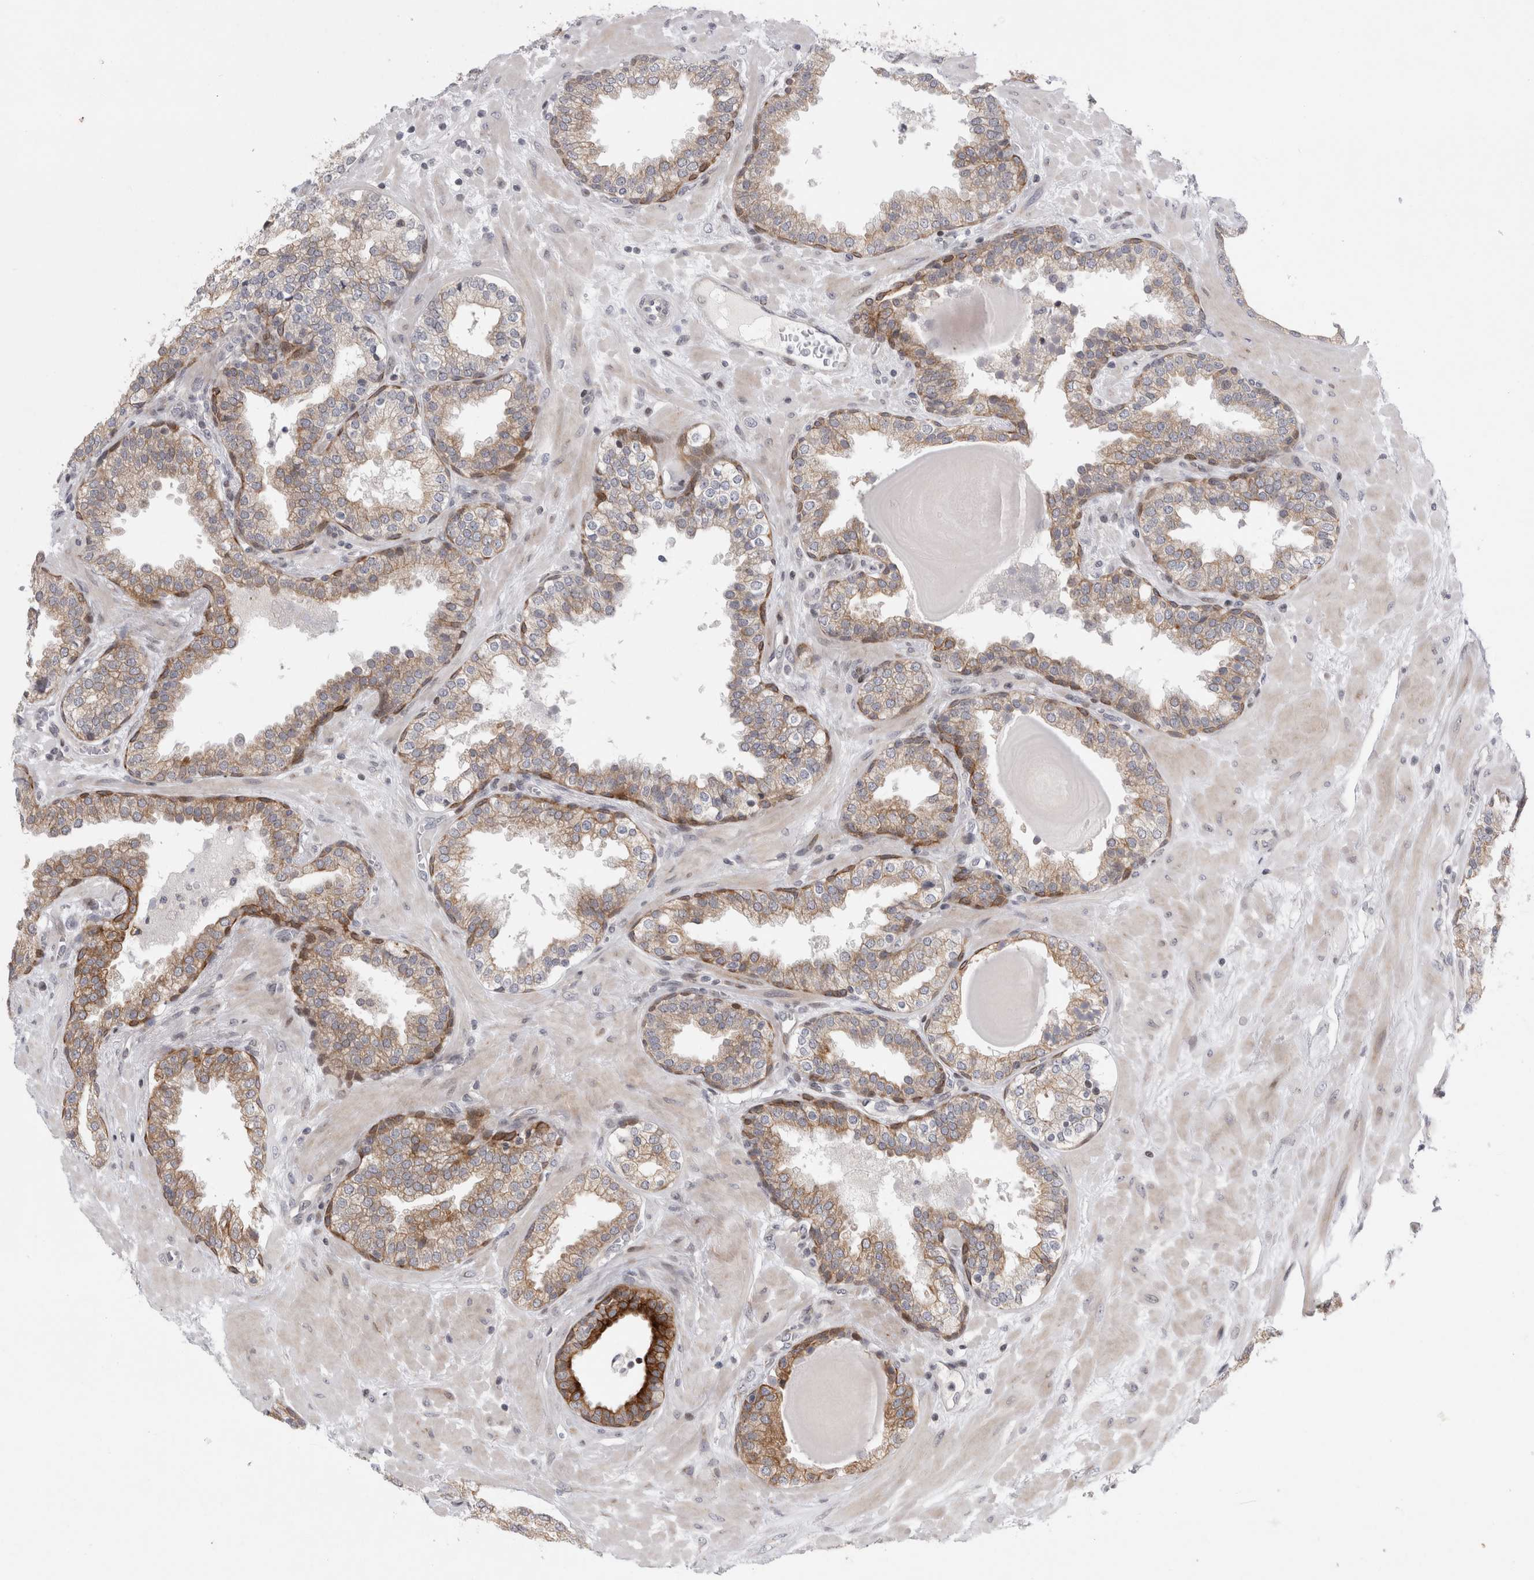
{"staining": {"intensity": "moderate", "quantity": ">75%", "location": "cytoplasmic/membranous"}, "tissue": "prostate", "cell_type": "Glandular cells", "image_type": "normal", "snomed": [{"axis": "morphology", "description": "Normal tissue, NOS"}, {"axis": "topography", "description": "Prostate"}], "caption": "High-magnification brightfield microscopy of unremarkable prostate stained with DAB (brown) and counterstained with hematoxylin (blue). glandular cells exhibit moderate cytoplasmic/membranous expression is seen in approximately>75% of cells. (DAB = brown stain, brightfield microscopy at high magnification).", "gene": "UTP25", "patient": {"sex": "male", "age": 51}}